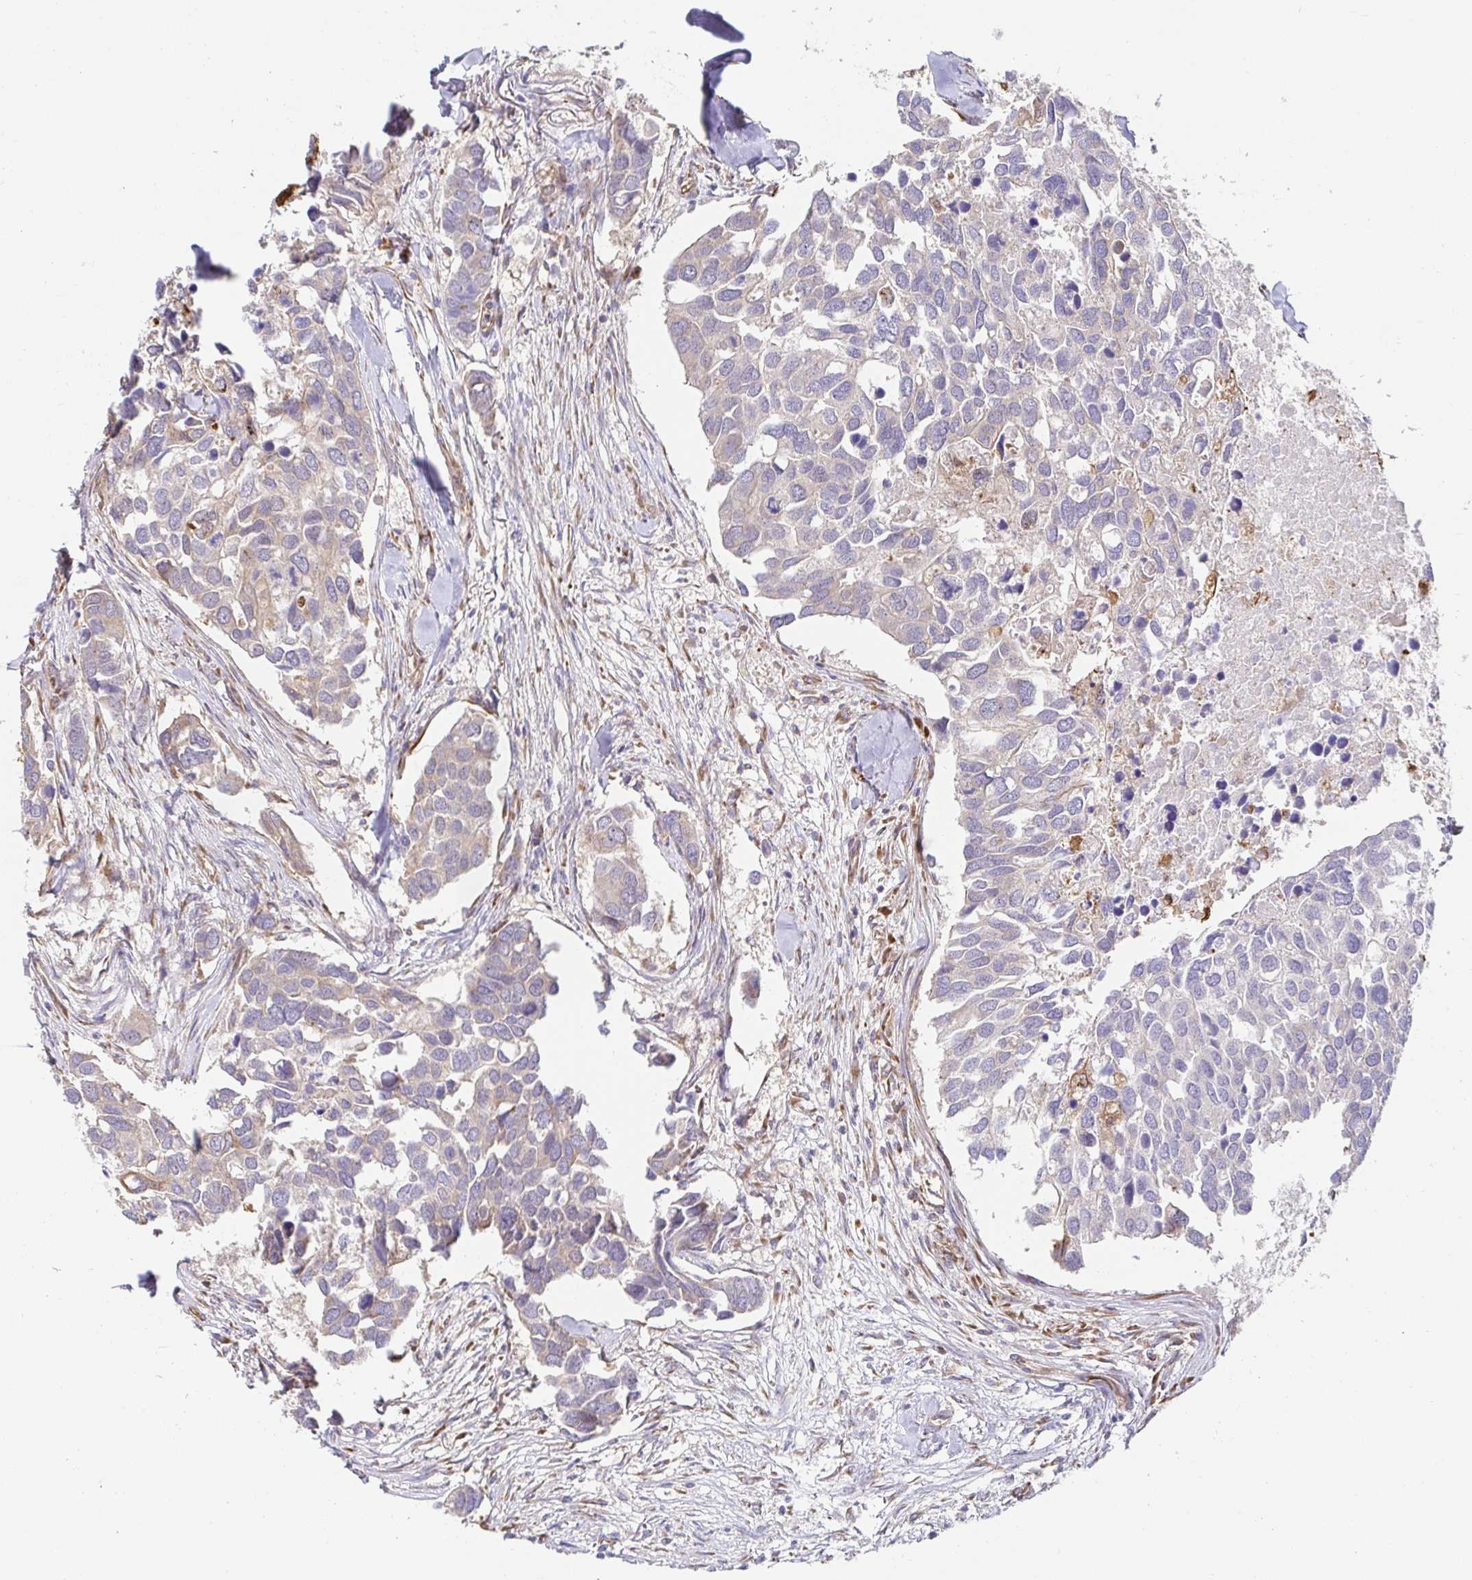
{"staining": {"intensity": "negative", "quantity": "none", "location": "none"}, "tissue": "breast cancer", "cell_type": "Tumor cells", "image_type": "cancer", "snomed": [{"axis": "morphology", "description": "Duct carcinoma"}, {"axis": "topography", "description": "Breast"}], "caption": "Breast cancer (invasive ductal carcinoma) was stained to show a protein in brown. There is no significant positivity in tumor cells. (Brightfield microscopy of DAB immunohistochemistry at high magnification).", "gene": "PDPK1", "patient": {"sex": "female", "age": 83}}